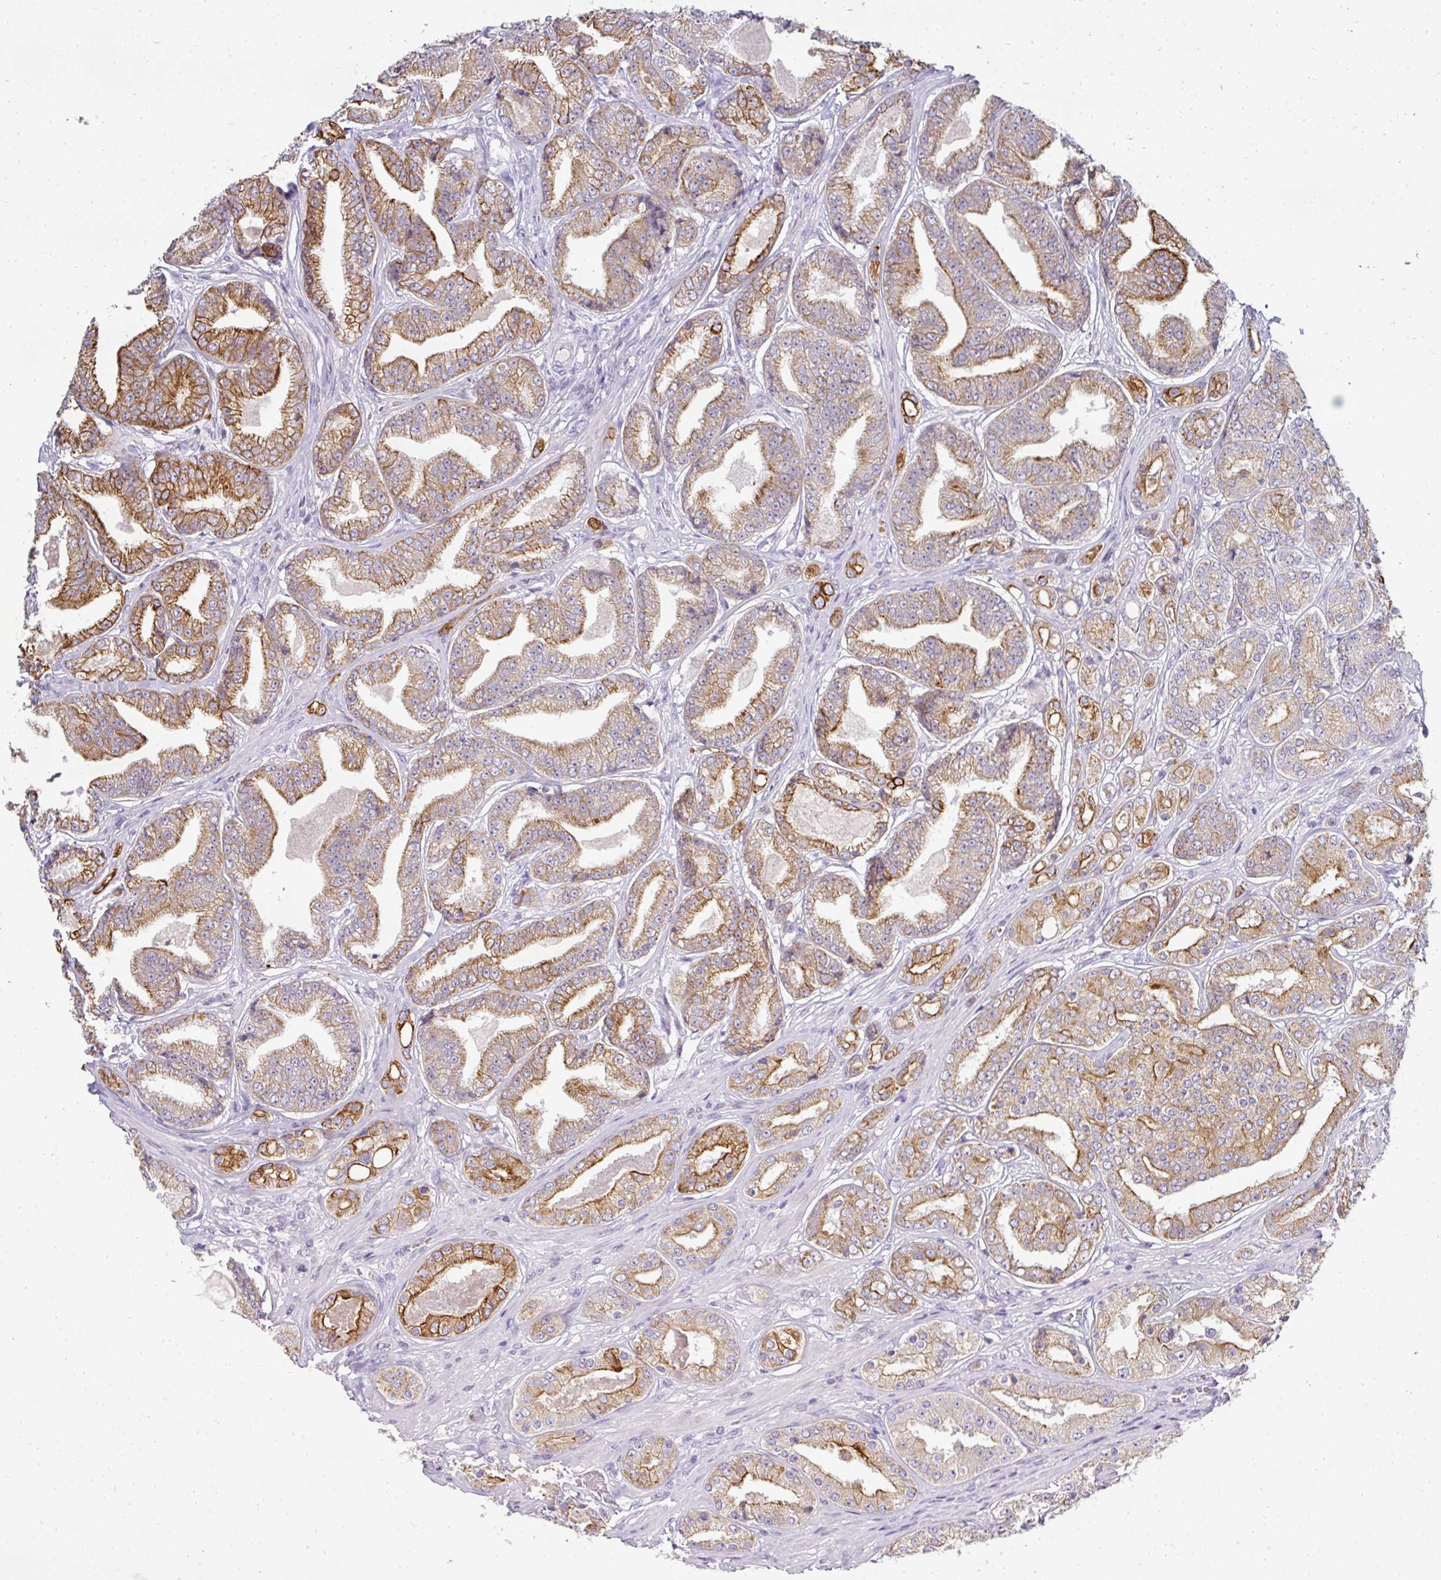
{"staining": {"intensity": "moderate", "quantity": ">75%", "location": "cytoplasmic/membranous"}, "tissue": "prostate cancer", "cell_type": "Tumor cells", "image_type": "cancer", "snomed": [{"axis": "morphology", "description": "Adenocarcinoma, High grade"}, {"axis": "topography", "description": "Prostate"}], "caption": "A micrograph showing moderate cytoplasmic/membranous staining in about >75% of tumor cells in prostate adenocarcinoma (high-grade), as visualized by brown immunohistochemical staining.", "gene": "ASXL3", "patient": {"sex": "male", "age": 63}}